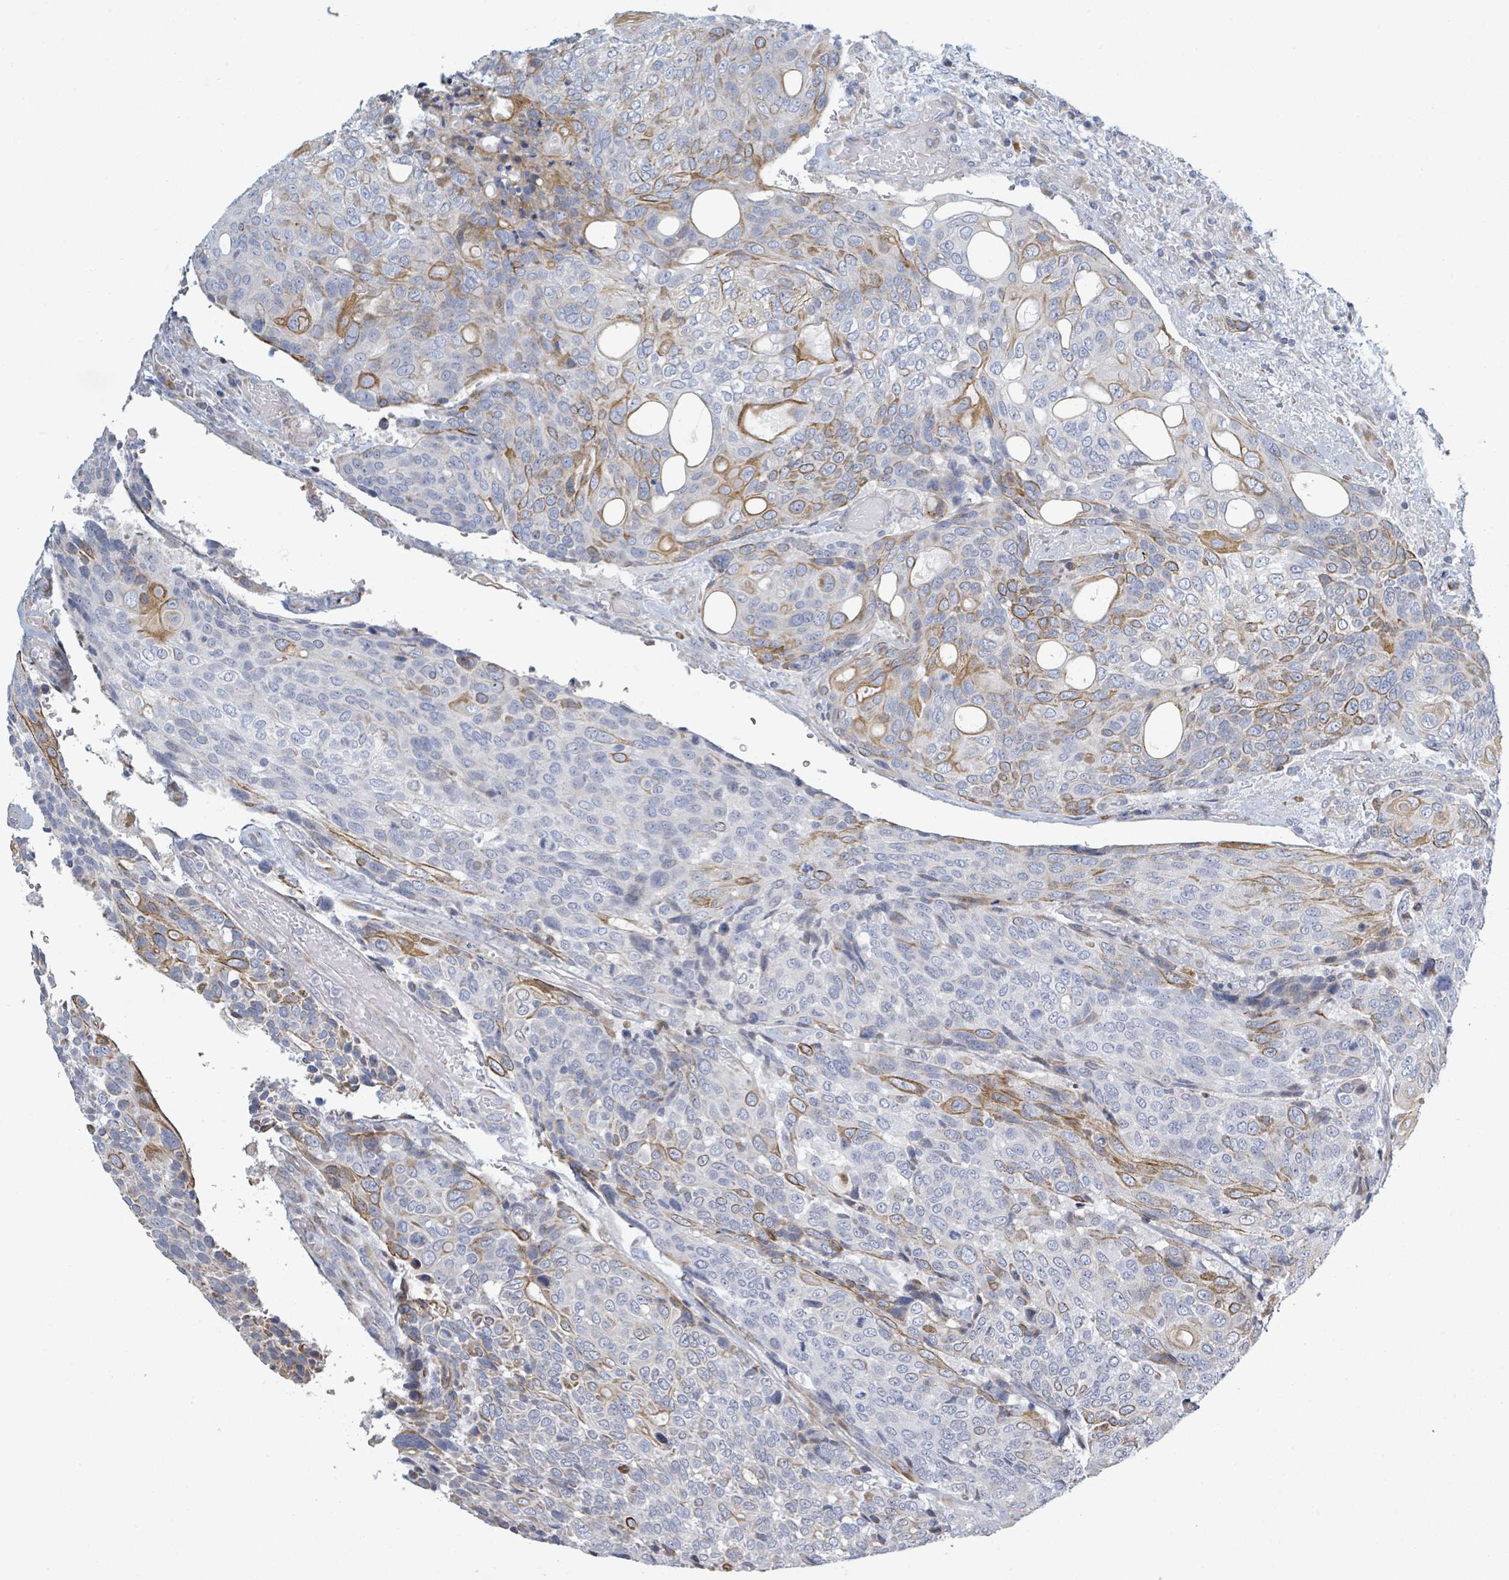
{"staining": {"intensity": "moderate", "quantity": "<25%", "location": "cytoplasmic/membranous"}, "tissue": "urothelial cancer", "cell_type": "Tumor cells", "image_type": "cancer", "snomed": [{"axis": "morphology", "description": "Urothelial carcinoma, High grade"}, {"axis": "topography", "description": "Urinary bladder"}], "caption": "The micrograph reveals a brown stain indicating the presence of a protein in the cytoplasmic/membranous of tumor cells in high-grade urothelial carcinoma. The protein is shown in brown color, while the nuclei are stained blue.", "gene": "RAB33B", "patient": {"sex": "female", "age": 70}}